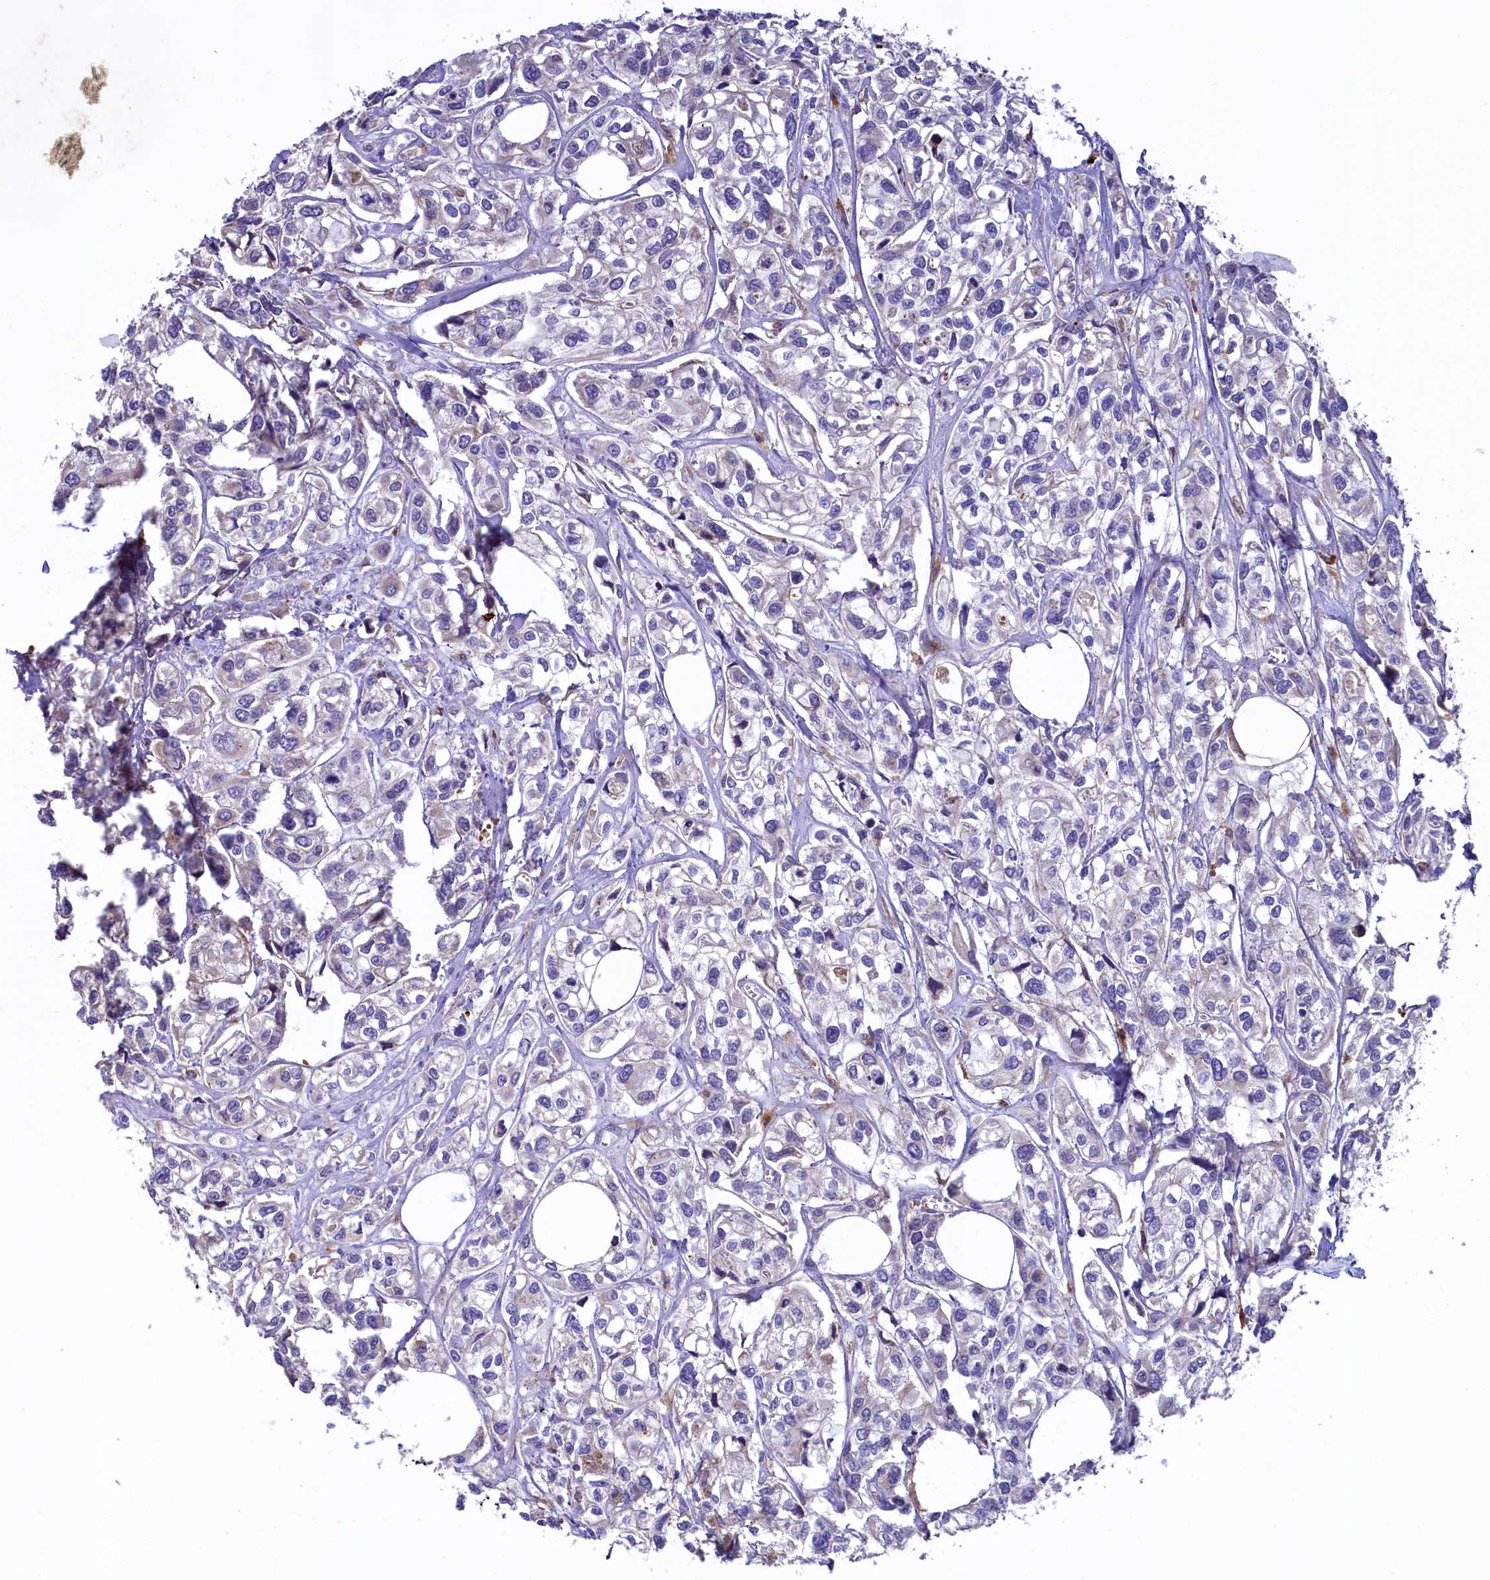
{"staining": {"intensity": "negative", "quantity": "none", "location": "none"}, "tissue": "urothelial cancer", "cell_type": "Tumor cells", "image_type": "cancer", "snomed": [{"axis": "morphology", "description": "Urothelial carcinoma, High grade"}, {"axis": "topography", "description": "Urinary bladder"}], "caption": "IHC histopathology image of neoplastic tissue: urothelial carcinoma (high-grade) stained with DAB (3,3'-diaminobenzidine) reveals no significant protein staining in tumor cells. The staining was performed using DAB to visualize the protein expression in brown, while the nuclei were stained in blue with hematoxylin (Magnification: 20x).", "gene": "HPS6", "patient": {"sex": "male", "age": 67}}